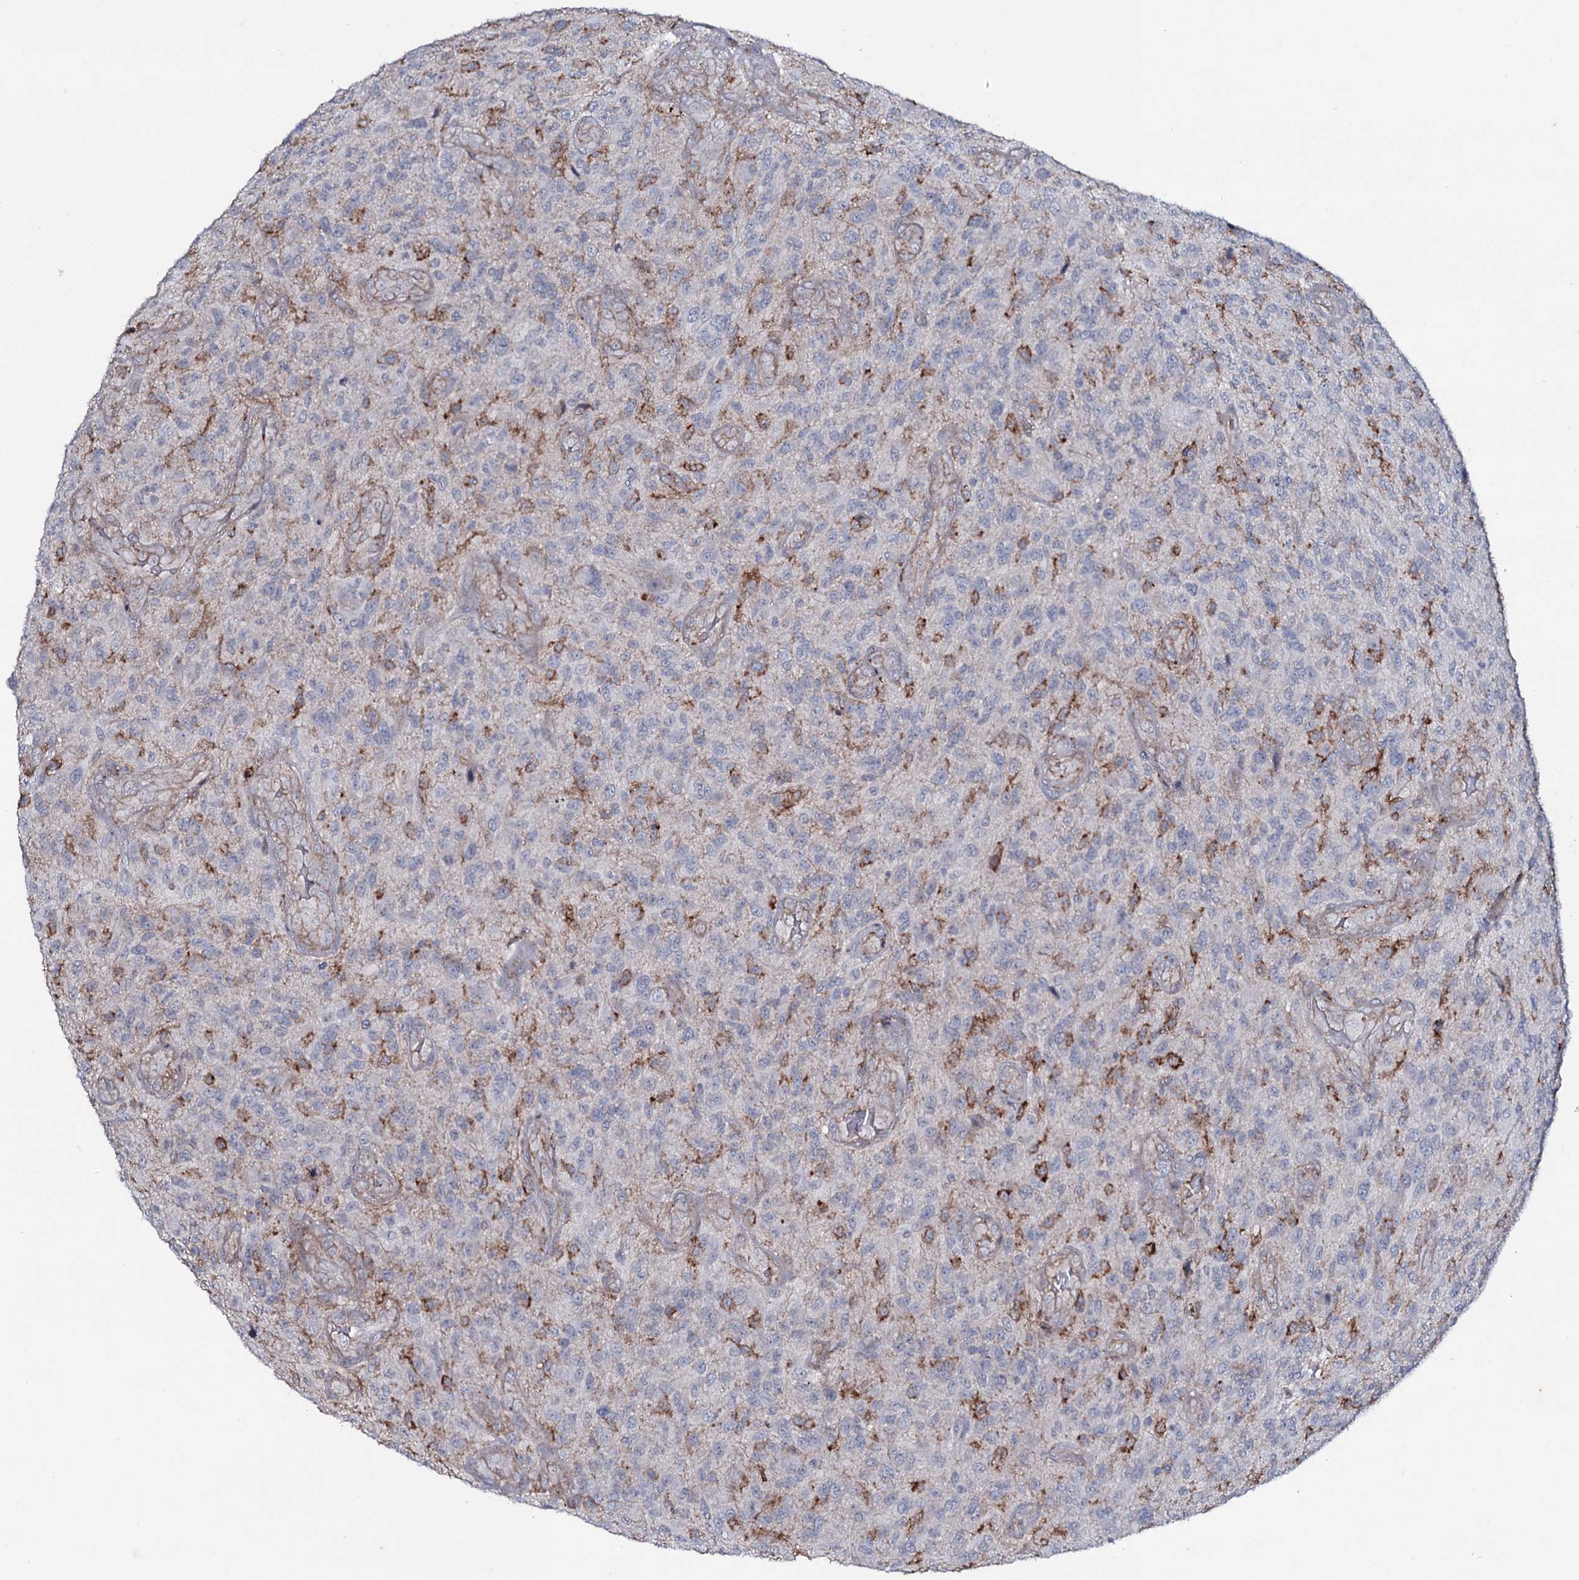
{"staining": {"intensity": "negative", "quantity": "none", "location": "none"}, "tissue": "glioma", "cell_type": "Tumor cells", "image_type": "cancer", "snomed": [{"axis": "morphology", "description": "Glioma, malignant, High grade"}, {"axis": "topography", "description": "Brain"}], "caption": "Histopathology image shows no protein positivity in tumor cells of glioma tissue. Brightfield microscopy of IHC stained with DAB (3,3'-diaminobenzidine) (brown) and hematoxylin (blue), captured at high magnification.", "gene": "SNAP23", "patient": {"sex": "male", "age": 47}}